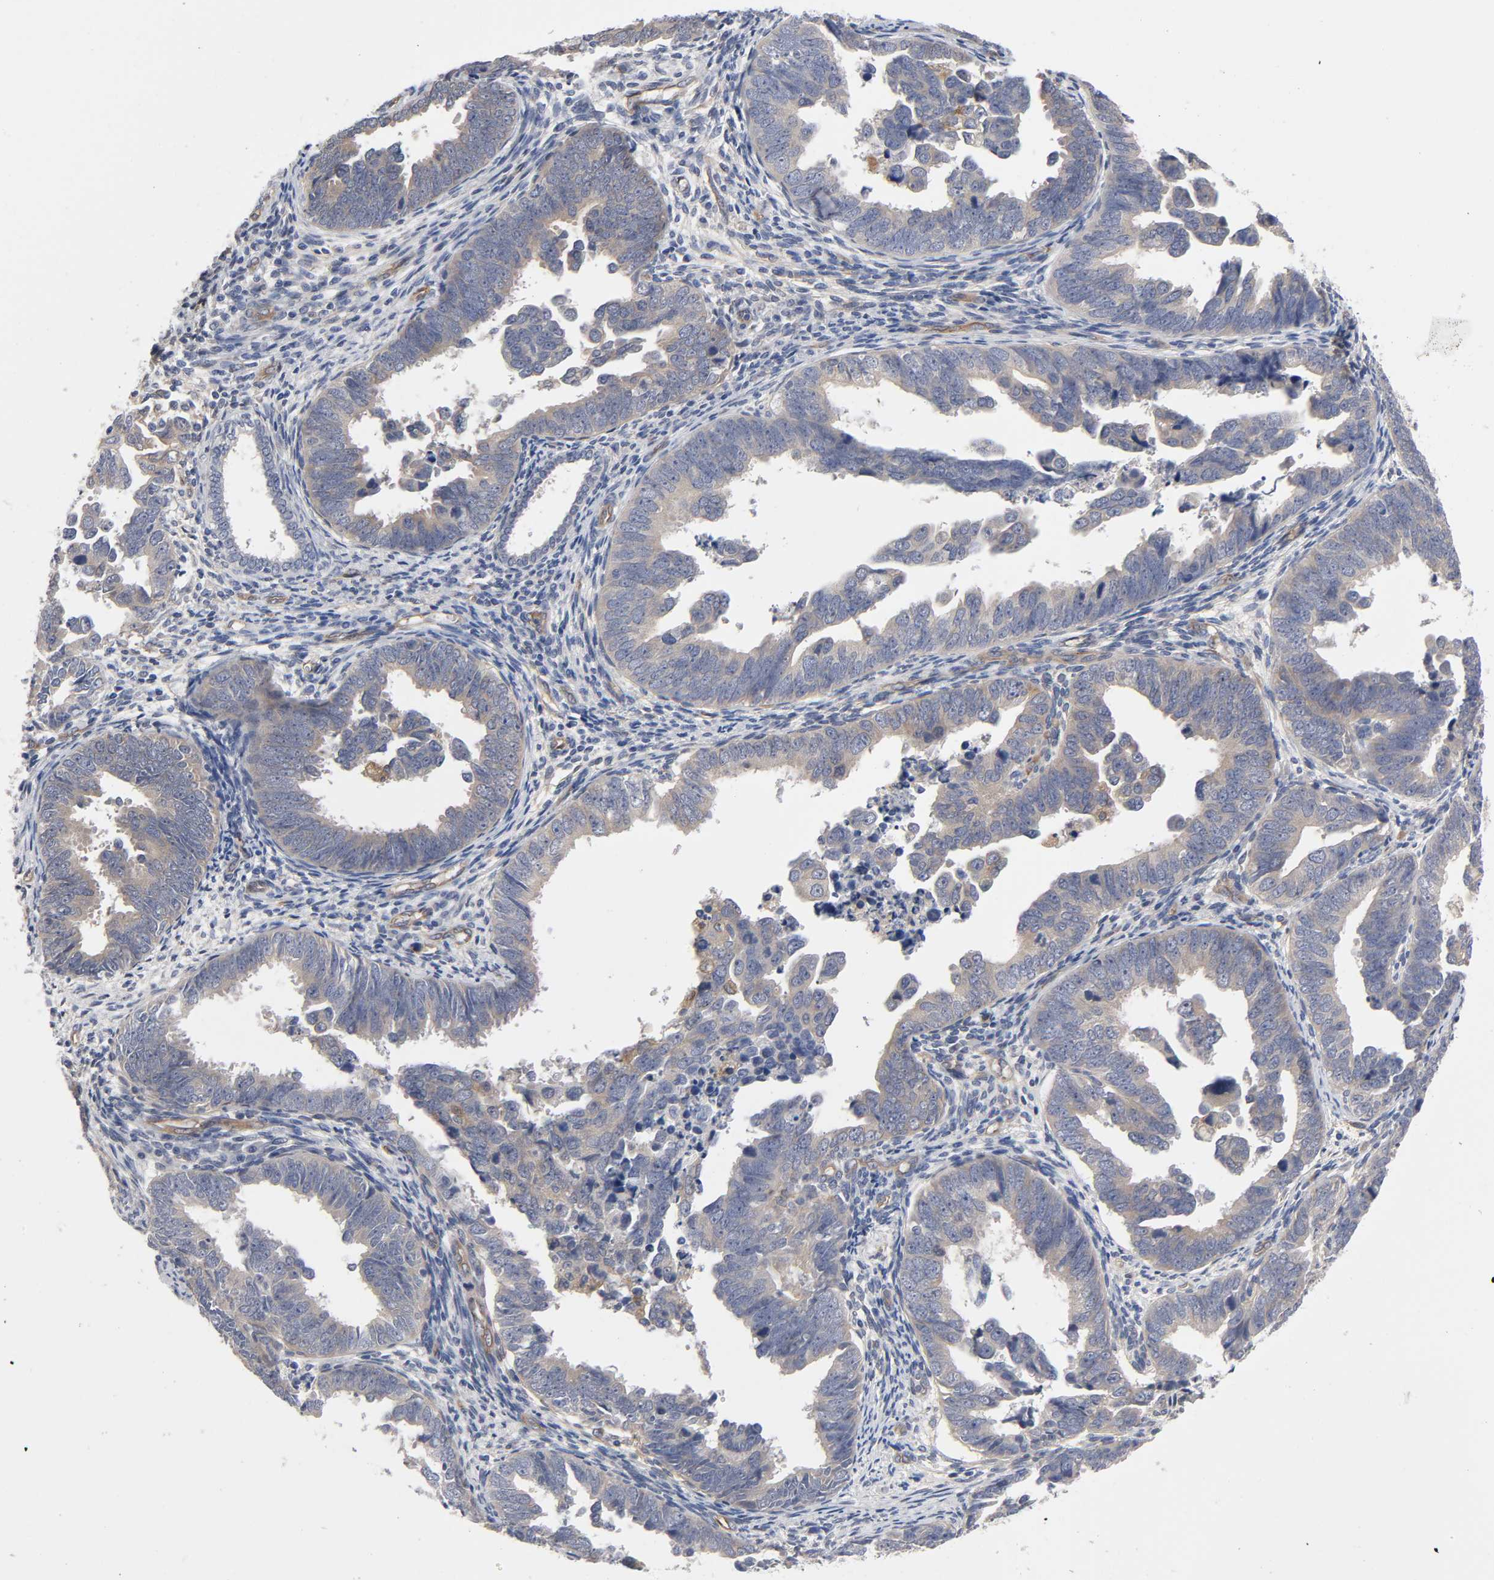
{"staining": {"intensity": "negative", "quantity": "none", "location": "none"}, "tissue": "endometrial cancer", "cell_type": "Tumor cells", "image_type": "cancer", "snomed": [{"axis": "morphology", "description": "Adenocarcinoma, NOS"}, {"axis": "topography", "description": "Endometrium"}], "caption": "This is a histopathology image of IHC staining of endometrial cancer (adenocarcinoma), which shows no positivity in tumor cells.", "gene": "RAB13", "patient": {"sex": "female", "age": 75}}